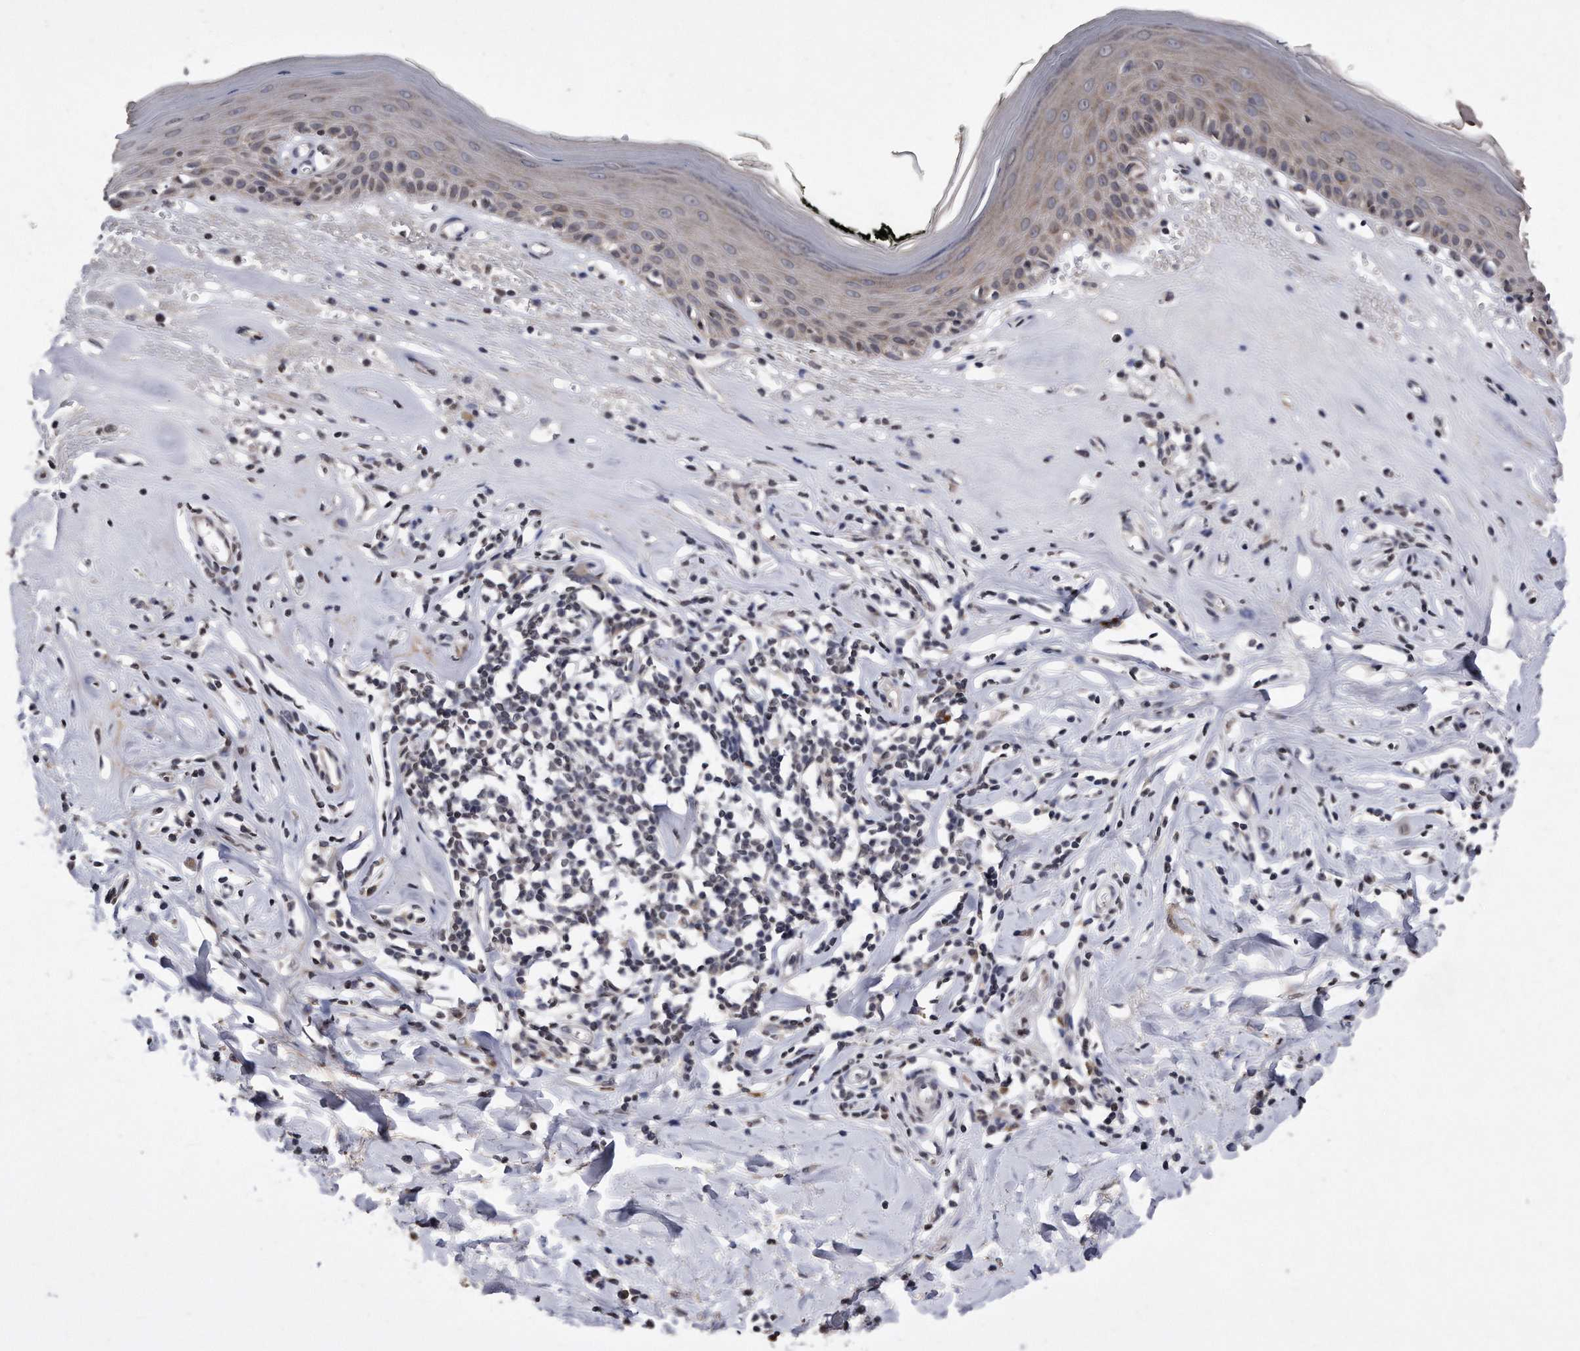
{"staining": {"intensity": "weak", "quantity": ">75%", "location": "cytoplasmic/membranous"}, "tissue": "skin", "cell_type": "Epidermal cells", "image_type": "normal", "snomed": [{"axis": "morphology", "description": "Normal tissue, NOS"}, {"axis": "morphology", "description": "Inflammation, NOS"}, {"axis": "topography", "description": "Vulva"}], "caption": "Immunohistochemical staining of benign skin displays >75% levels of weak cytoplasmic/membranous protein staining in approximately >75% of epidermal cells.", "gene": "DAB1", "patient": {"sex": "female", "age": 84}}